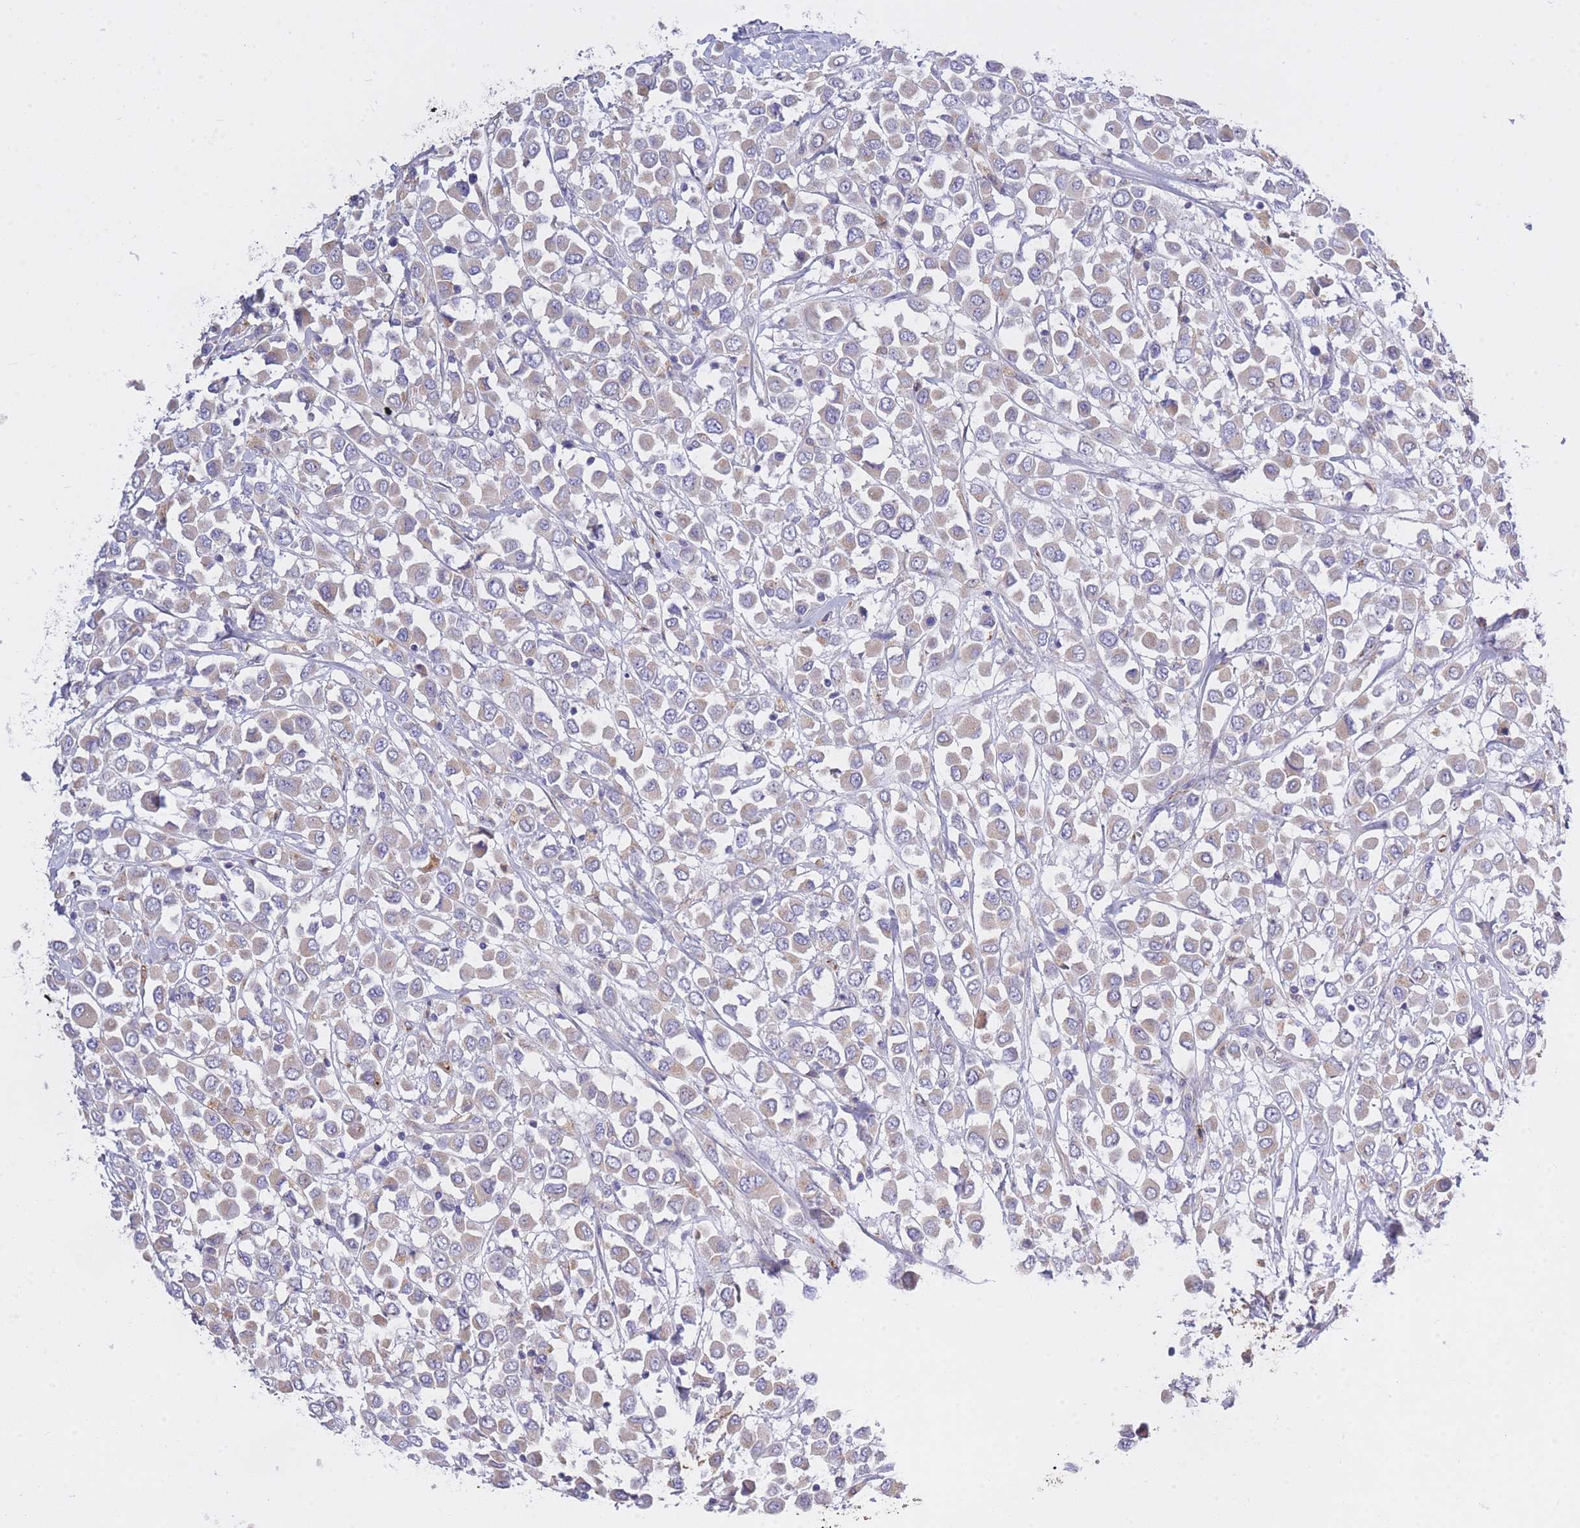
{"staining": {"intensity": "negative", "quantity": "none", "location": "none"}, "tissue": "breast cancer", "cell_type": "Tumor cells", "image_type": "cancer", "snomed": [{"axis": "morphology", "description": "Duct carcinoma"}, {"axis": "topography", "description": "Breast"}], "caption": "This micrograph is of breast cancer stained with immunohistochemistry to label a protein in brown with the nuclei are counter-stained blue. There is no expression in tumor cells.", "gene": "CENPM", "patient": {"sex": "female", "age": 61}}